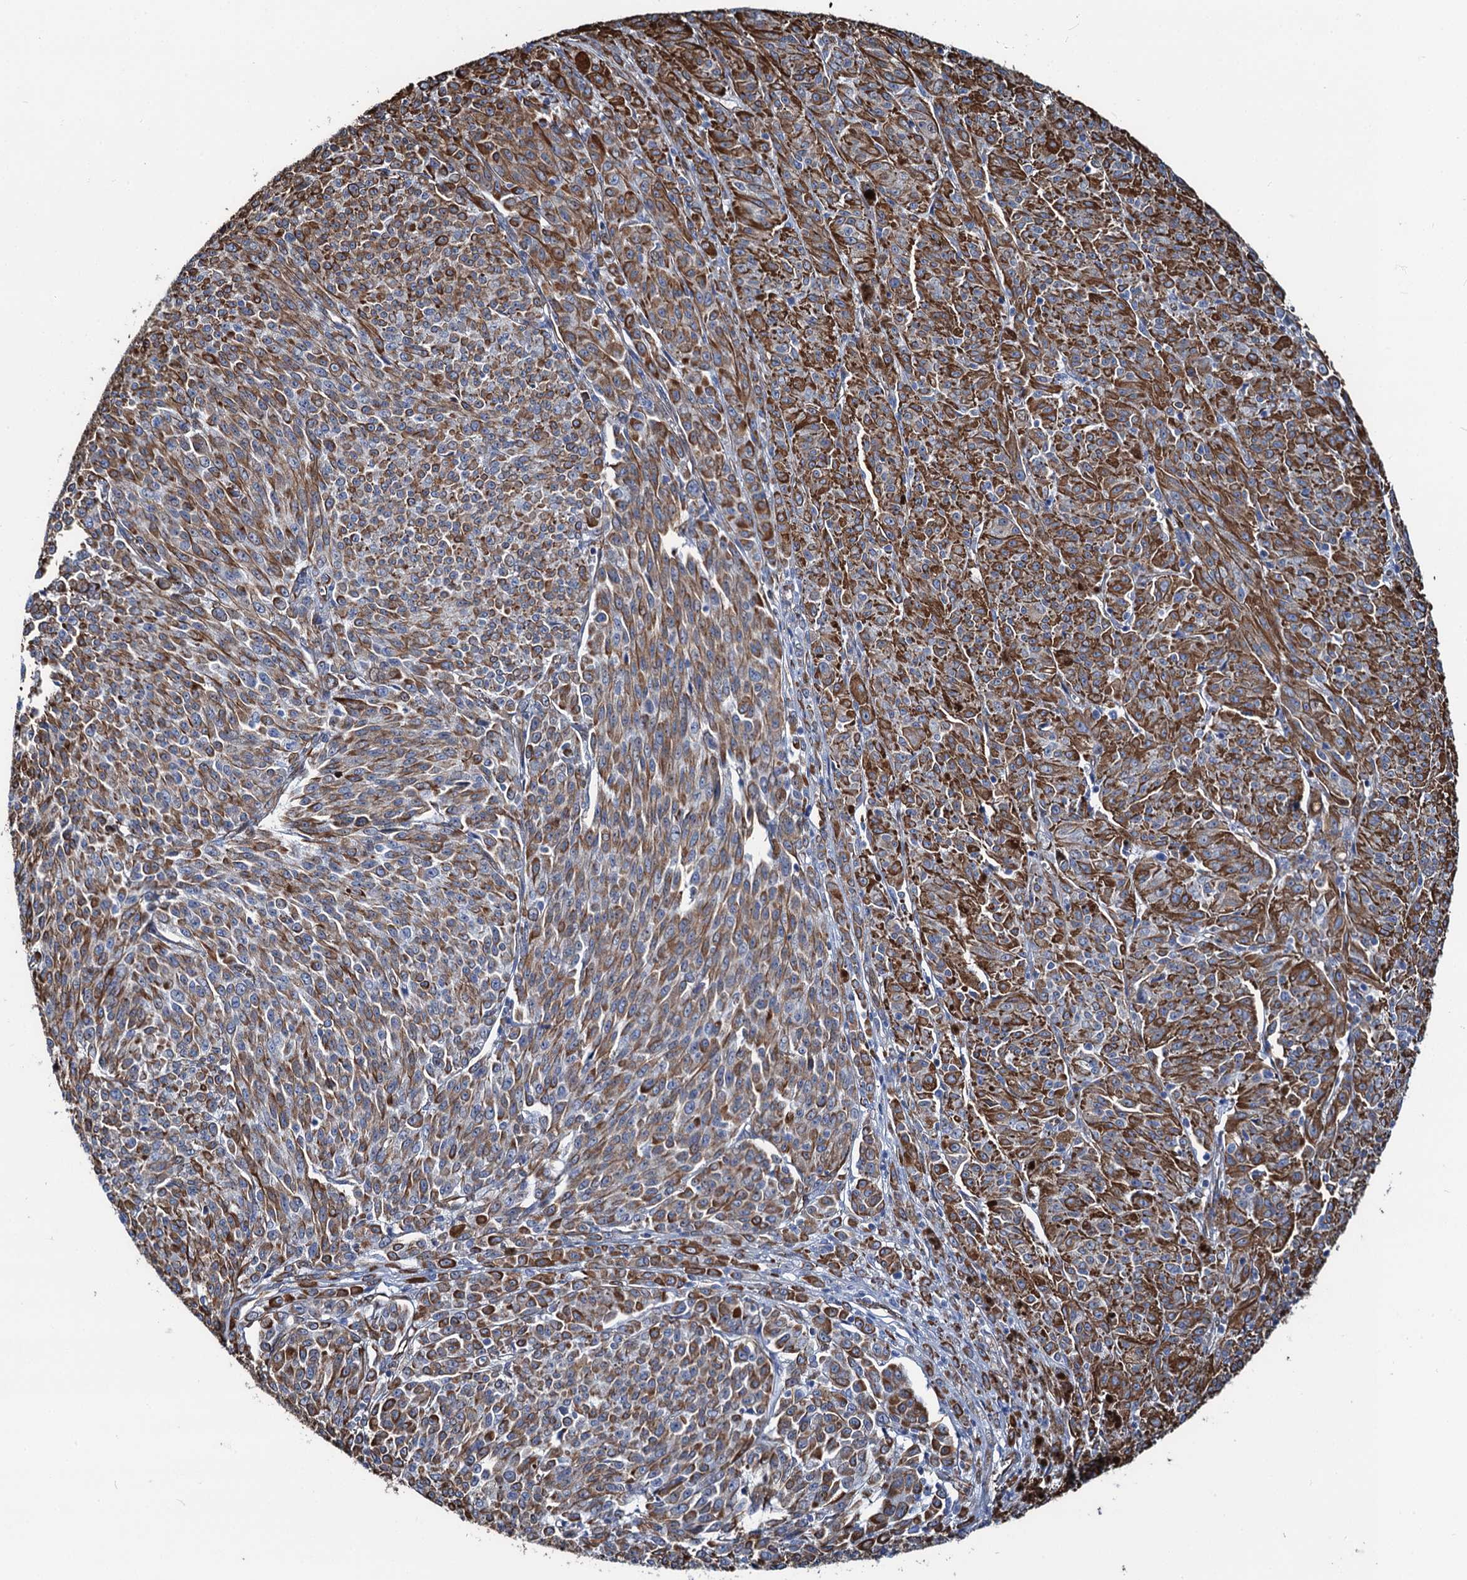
{"staining": {"intensity": "strong", "quantity": ">75%", "location": "cytoplasmic/membranous"}, "tissue": "melanoma", "cell_type": "Tumor cells", "image_type": "cancer", "snomed": [{"axis": "morphology", "description": "Malignant melanoma, NOS"}, {"axis": "topography", "description": "Skin"}], "caption": "An immunohistochemistry (IHC) photomicrograph of neoplastic tissue is shown. Protein staining in brown shows strong cytoplasmic/membranous positivity in melanoma within tumor cells. (brown staining indicates protein expression, while blue staining denotes nuclei).", "gene": "PGM2", "patient": {"sex": "female", "age": 52}}